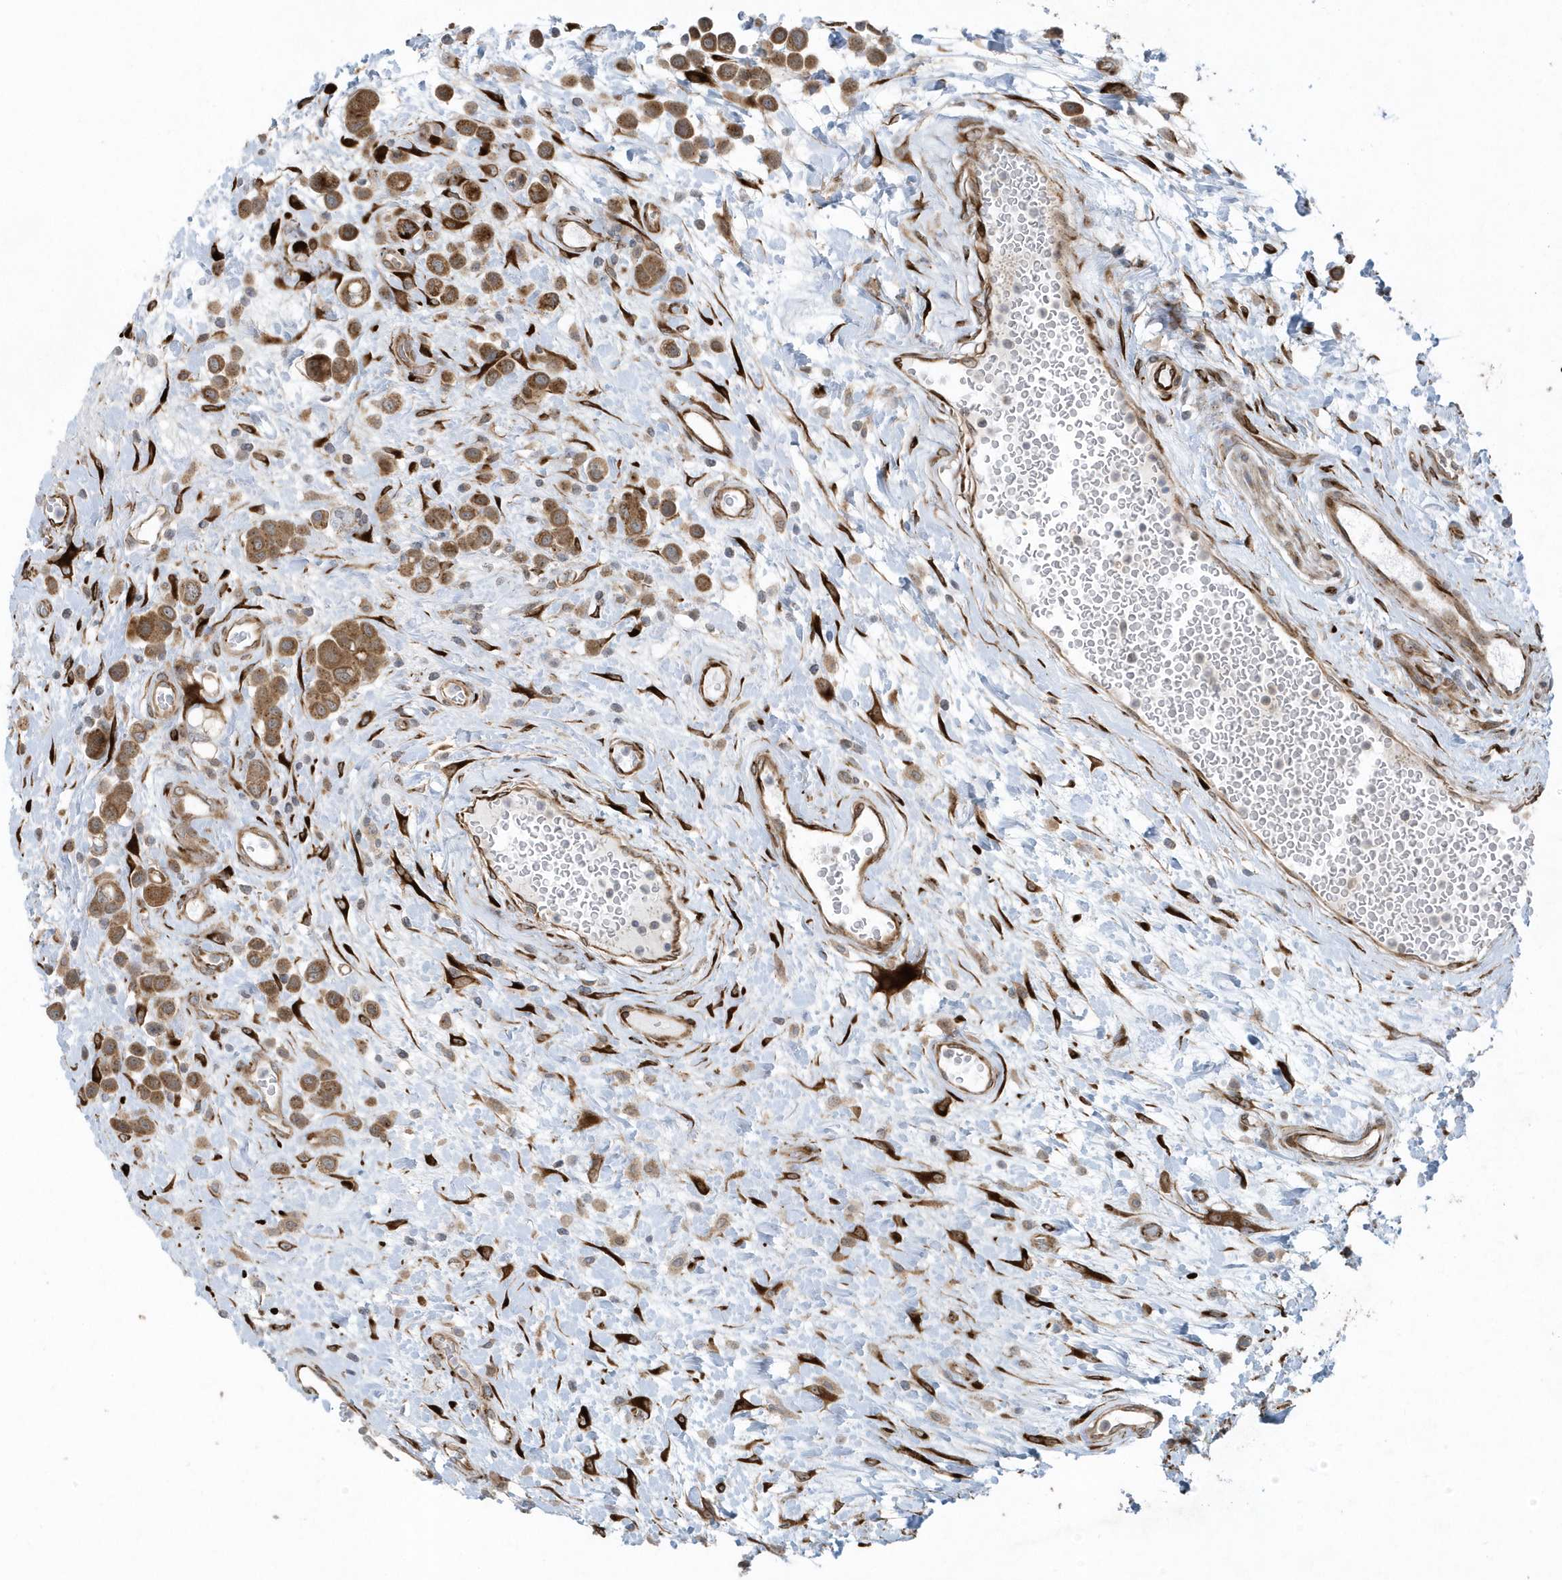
{"staining": {"intensity": "moderate", "quantity": ">75%", "location": "cytoplasmic/membranous"}, "tissue": "urothelial cancer", "cell_type": "Tumor cells", "image_type": "cancer", "snomed": [{"axis": "morphology", "description": "Urothelial carcinoma, High grade"}, {"axis": "topography", "description": "Urinary bladder"}], "caption": "Human urothelial carcinoma (high-grade) stained for a protein (brown) demonstrates moderate cytoplasmic/membranous positive staining in about >75% of tumor cells.", "gene": "FAM98A", "patient": {"sex": "male", "age": 50}}